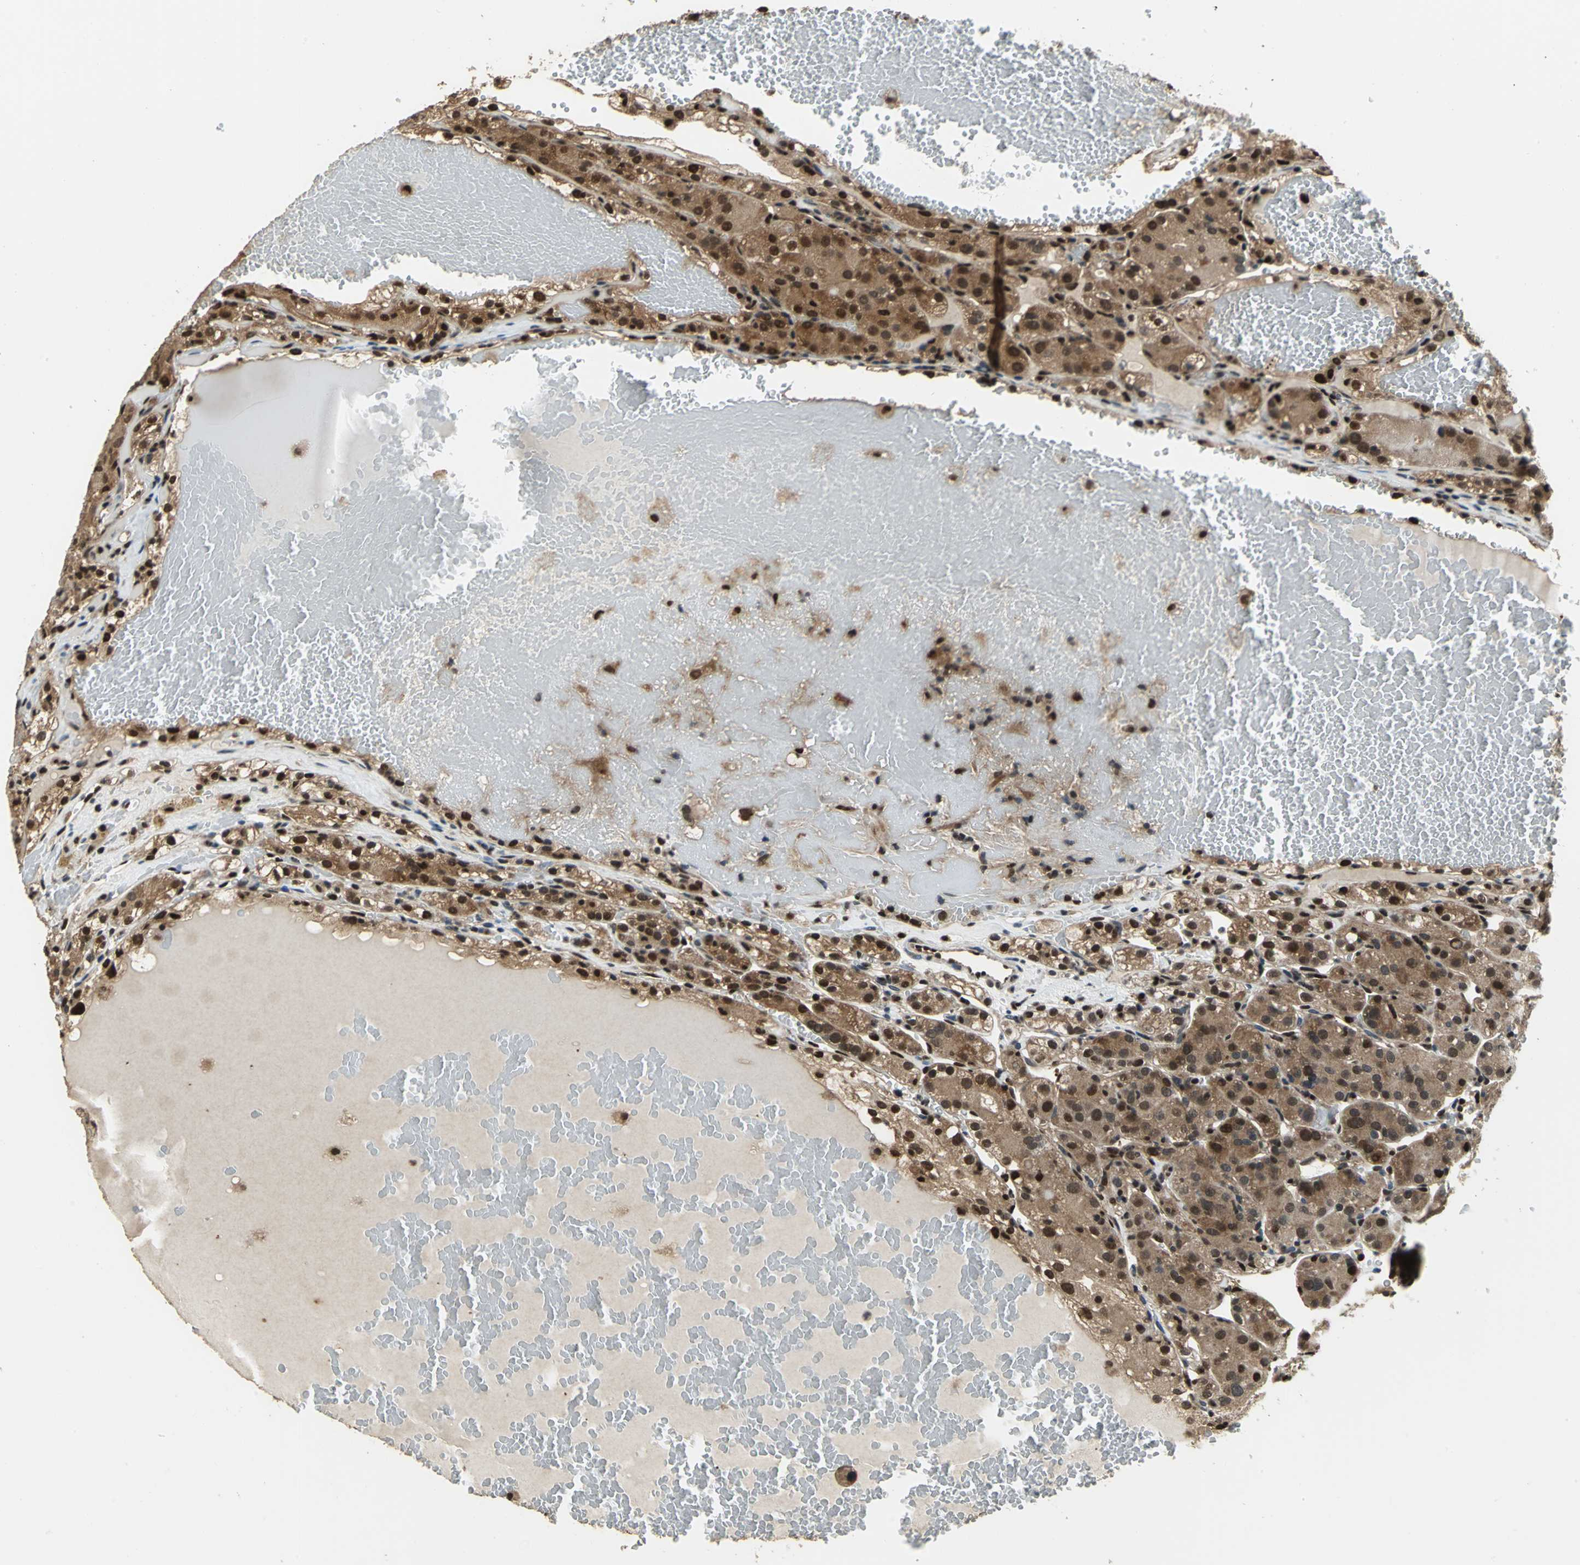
{"staining": {"intensity": "moderate", "quantity": ">75%", "location": "cytoplasmic/membranous,nuclear"}, "tissue": "renal cancer", "cell_type": "Tumor cells", "image_type": "cancer", "snomed": [{"axis": "morphology", "description": "Normal tissue, NOS"}, {"axis": "morphology", "description": "Adenocarcinoma, NOS"}, {"axis": "topography", "description": "Kidney"}], "caption": "A medium amount of moderate cytoplasmic/membranous and nuclear expression is seen in approximately >75% of tumor cells in renal cancer tissue. The staining was performed using DAB (3,3'-diaminobenzidine), with brown indicating positive protein expression. Nuclei are stained blue with hematoxylin.", "gene": "MIS18BP1", "patient": {"sex": "male", "age": 61}}